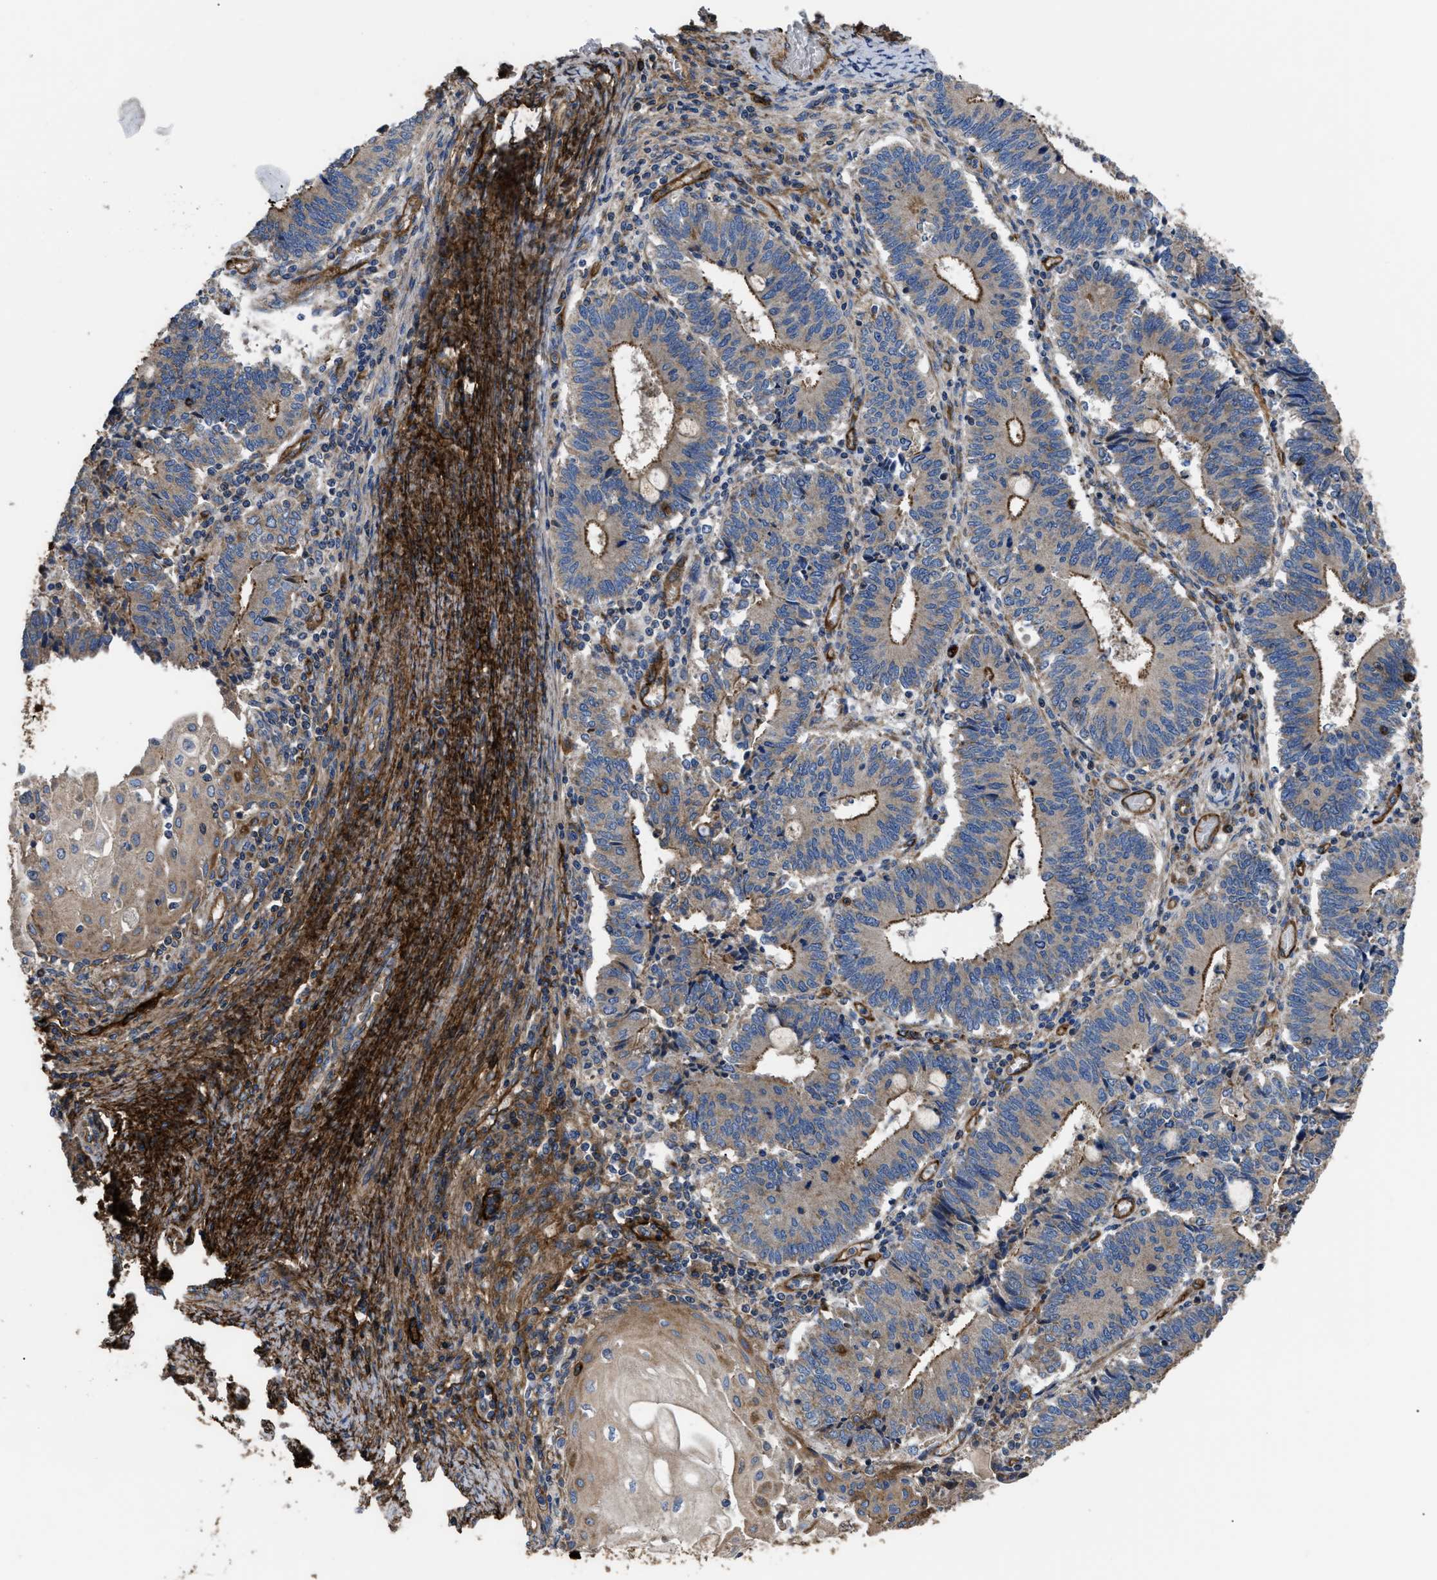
{"staining": {"intensity": "moderate", "quantity": "25%-75%", "location": "cytoplasmic/membranous"}, "tissue": "cervical cancer", "cell_type": "Tumor cells", "image_type": "cancer", "snomed": [{"axis": "morphology", "description": "Adenocarcinoma, NOS"}, {"axis": "topography", "description": "Cervix"}], "caption": "Brown immunohistochemical staining in human adenocarcinoma (cervical) displays moderate cytoplasmic/membranous positivity in about 25%-75% of tumor cells.", "gene": "NT5E", "patient": {"sex": "female", "age": 44}}